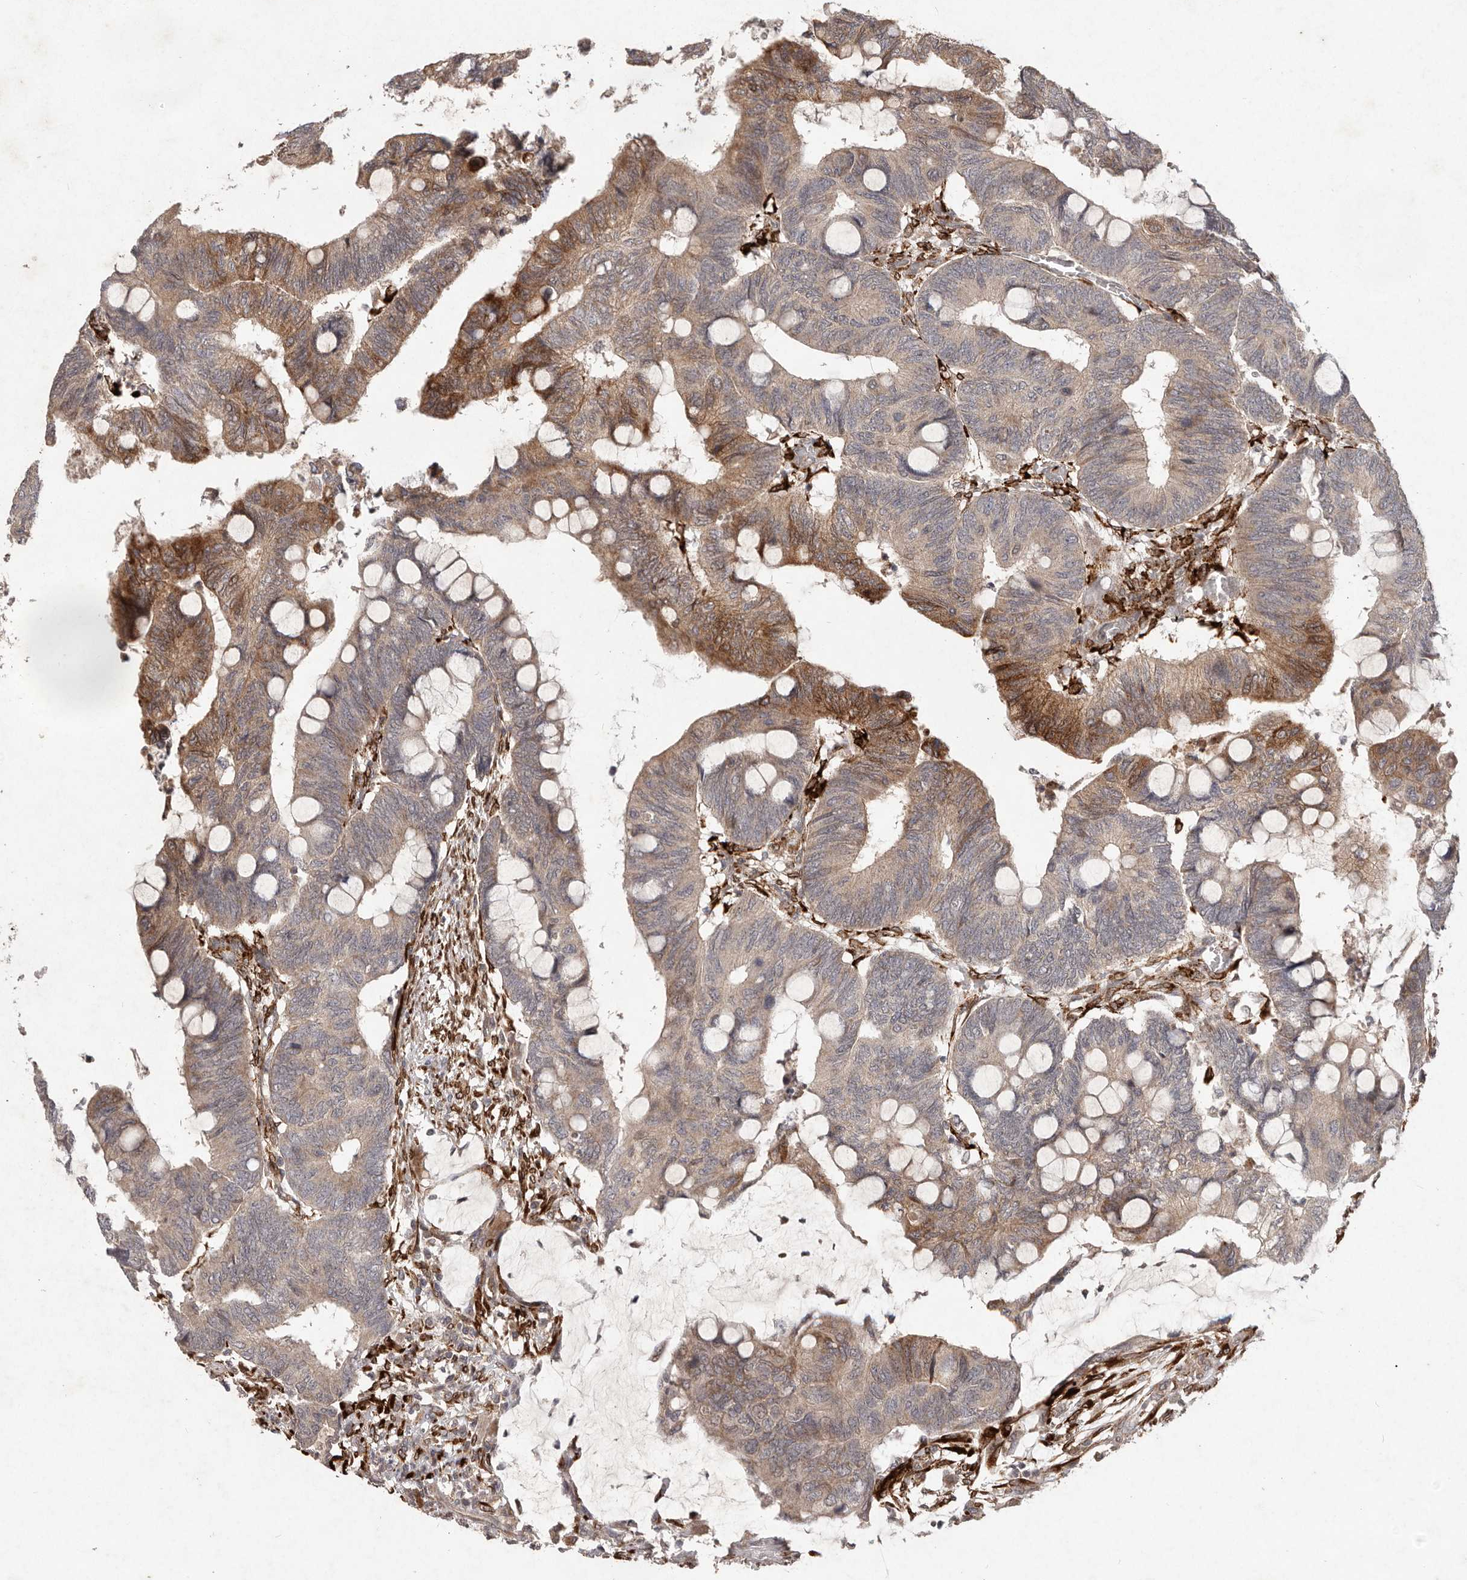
{"staining": {"intensity": "moderate", "quantity": "25%-75%", "location": "cytoplasmic/membranous"}, "tissue": "colorectal cancer", "cell_type": "Tumor cells", "image_type": "cancer", "snomed": [{"axis": "morphology", "description": "Normal tissue, NOS"}, {"axis": "morphology", "description": "Adenocarcinoma, NOS"}, {"axis": "topography", "description": "Rectum"}, {"axis": "topography", "description": "Peripheral nerve tissue"}], "caption": "Immunohistochemistry micrograph of human colorectal cancer (adenocarcinoma) stained for a protein (brown), which demonstrates medium levels of moderate cytoplasmic/membranous positivity in about 25%-75% of tumor cells.", "gene": "PLOD2", "patient": {"sex": "male", "age": 92}}